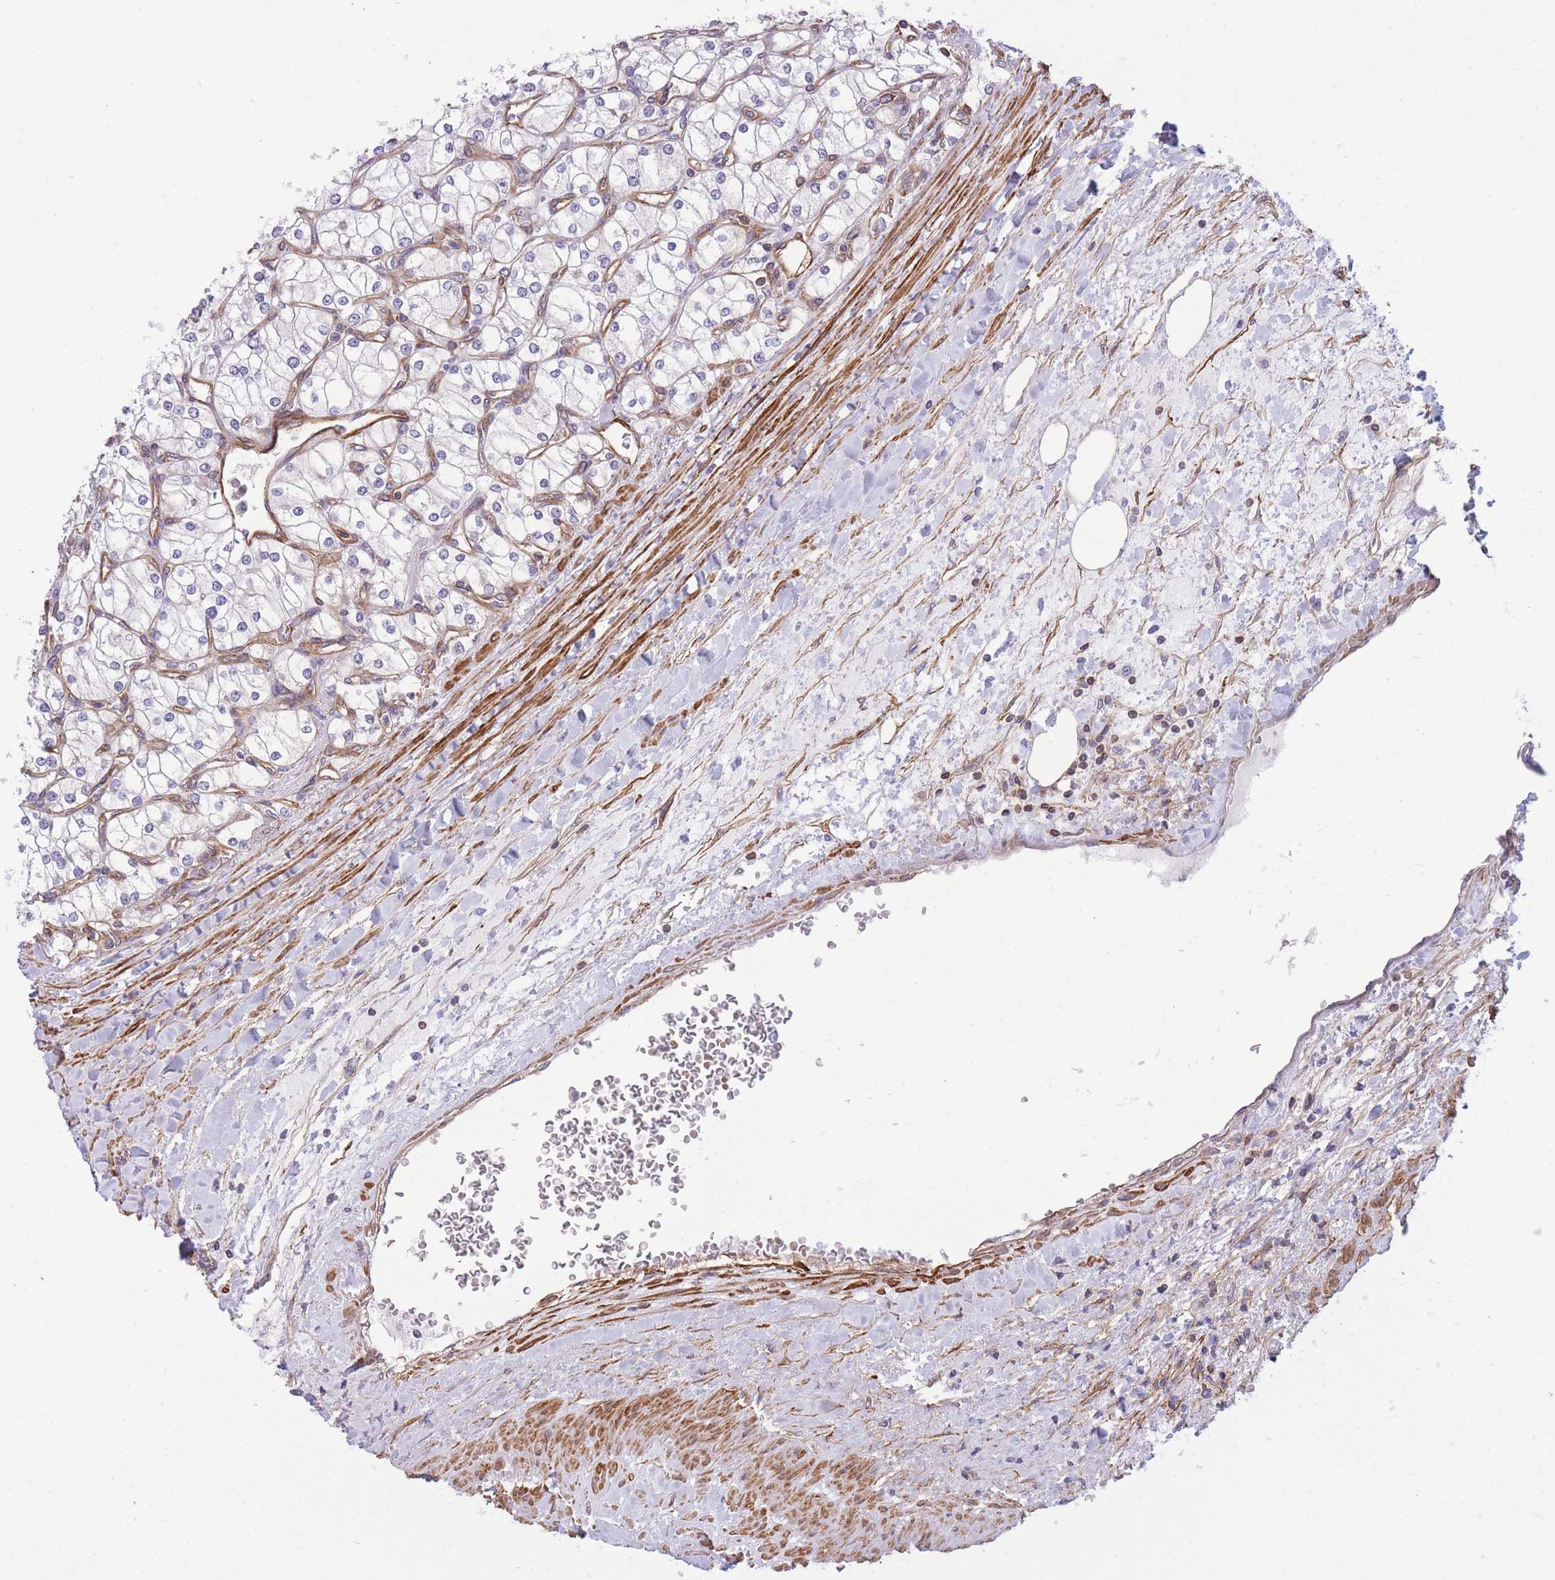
{"staining": {"intensity": "negative", "quantity": "none", "location": "none"}, "tissue": "renal cancer", "cell_type": "Tumor cells", "image_type": "cancer", "snomed": [{"axis": "morphology", "description": "Adenocarcinoma, NOS"}, {"axis": "topography", "description": "Kidney"}], "caption": "Tumor cells are negative for brown protein staining in adenocarcinoma (renal).", "gene": "CDC25B", "patient": {"sex": "male", "age": 80}}